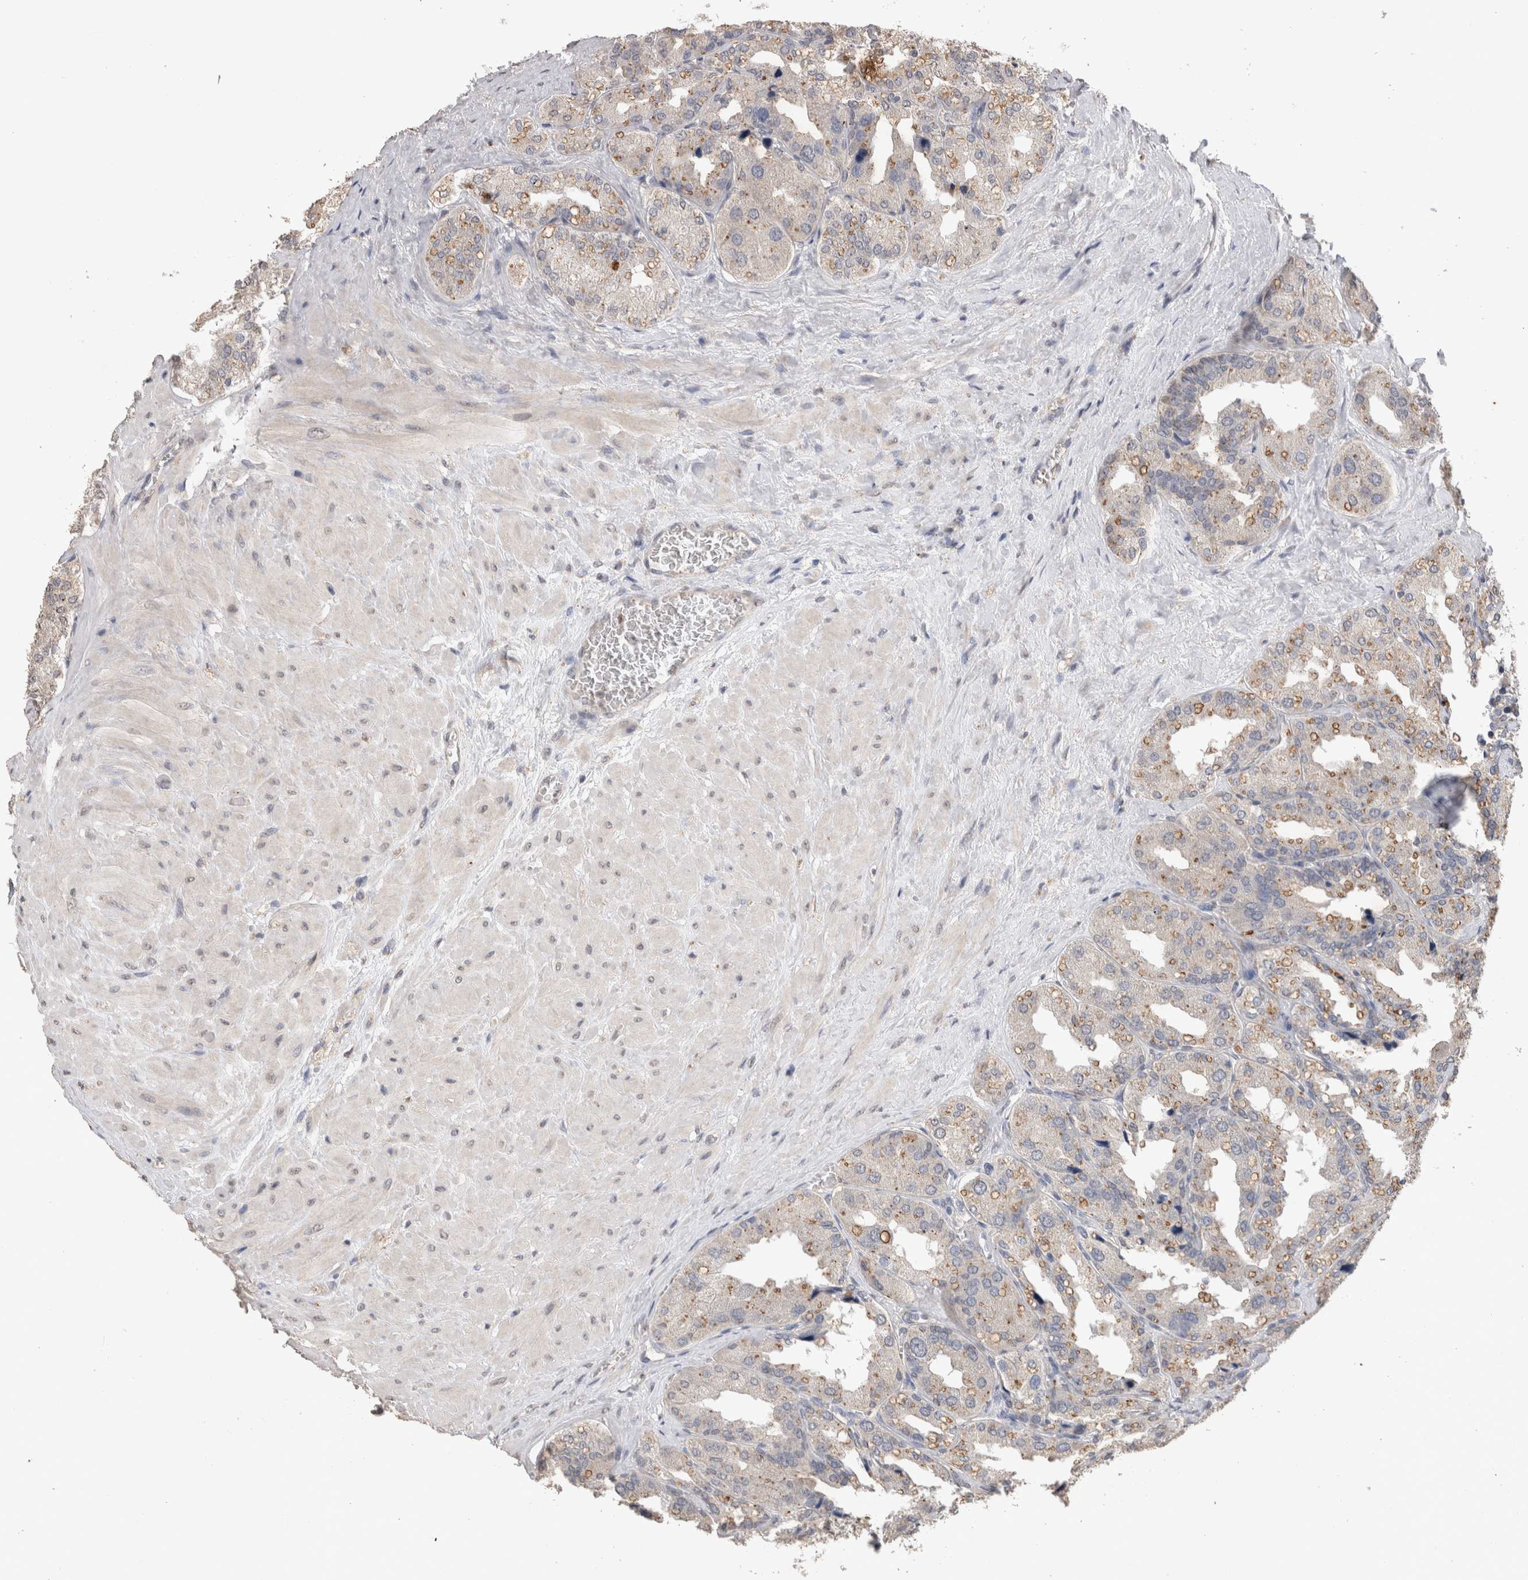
{"staining": {"intensity": "weak", "quantity": "<25%", "location": "cytoplasmic/membranous"}, "tissue": "seminal vesicle", "cell_type": "Glandular cells", "image_type": "normal", "snomed": [{"axis": "morphology", "description": "Normal tissue, NOS"}, {"axis": "topography", "description": "Prostate"}, {"axis": "topography", "description": "Seminal veicle"}], "caption": "Immunohistochemistry image of unremarkable seminal vesicle: seminal vesicle stained with DAB (3,3'-diaminobenzidine) reveals no significant protein expression in glandular cells. Brightfield microscopy of IHC stained with DAB (3,3'-diaminobenzidine) (brown) and hematoxylin (blue), captured at high magnification.", "gene": "CDH6", "patient": {"sex": "male", "age": 51}}